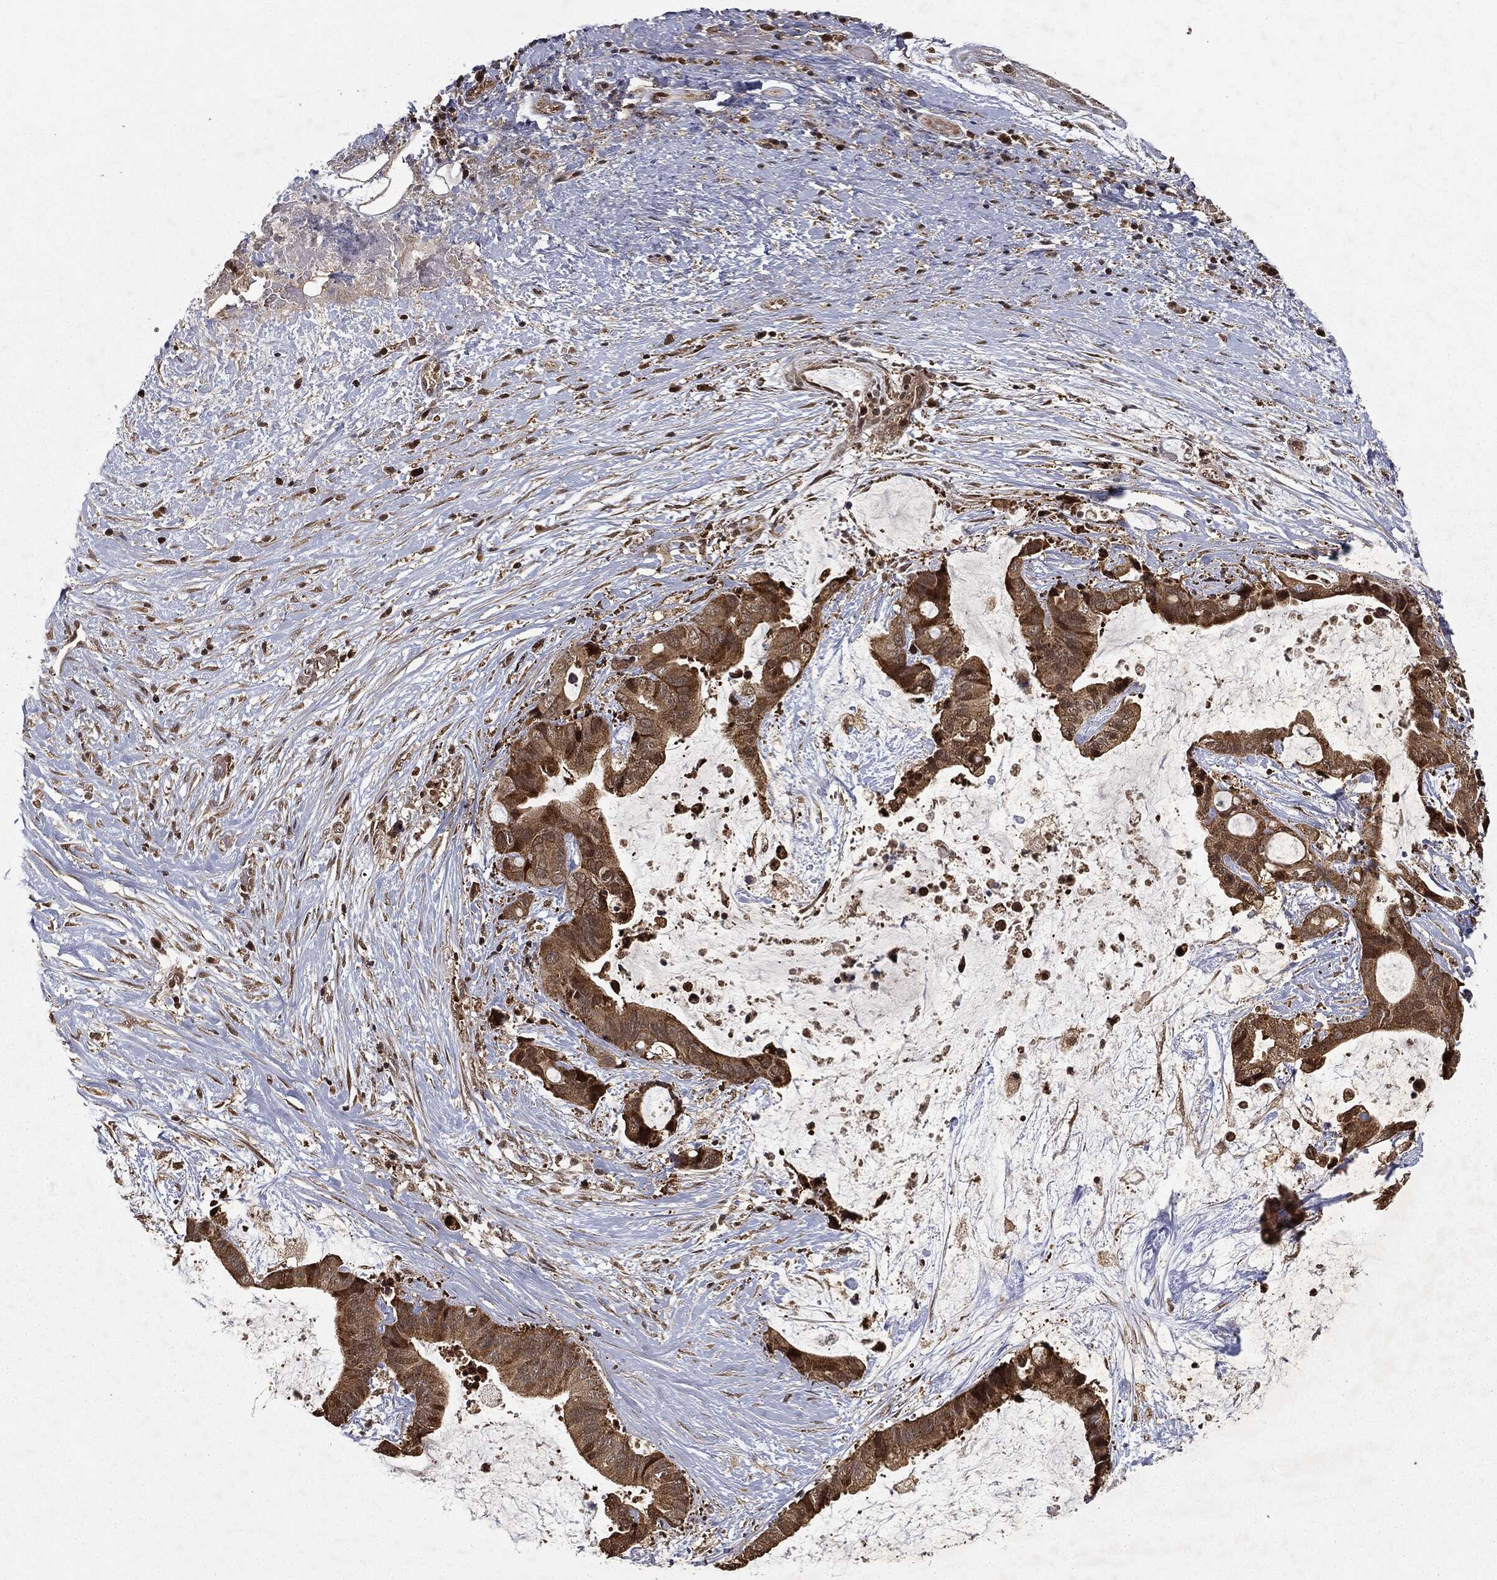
{"staining": {"intensity": "moderate", "quantity": ">75%", "location": "cytoplasmic/membranous"}, "tissue": "liver cancer", "cell_type": "Tumor cells", "image_type": "cancer", "snomed": [{"axis": "morphology", "description": "Cholangiocarcinoma"}, {"axis": "topography", "description": "Liver"}], "caption": "The immunohistochemical stain highlights moderate cytoplasmic/membranous positivity in tumor cells of cholangiocarcinoma (liver) tissue. The staining was performed using DAB (3,3'-diaminobenzidine), with brown indicating positive protein expression. Nuclei are stained blue with hematoxylin.", "gene": "ZNHIT6", "patient": {"sex": "female", "age": 73}}